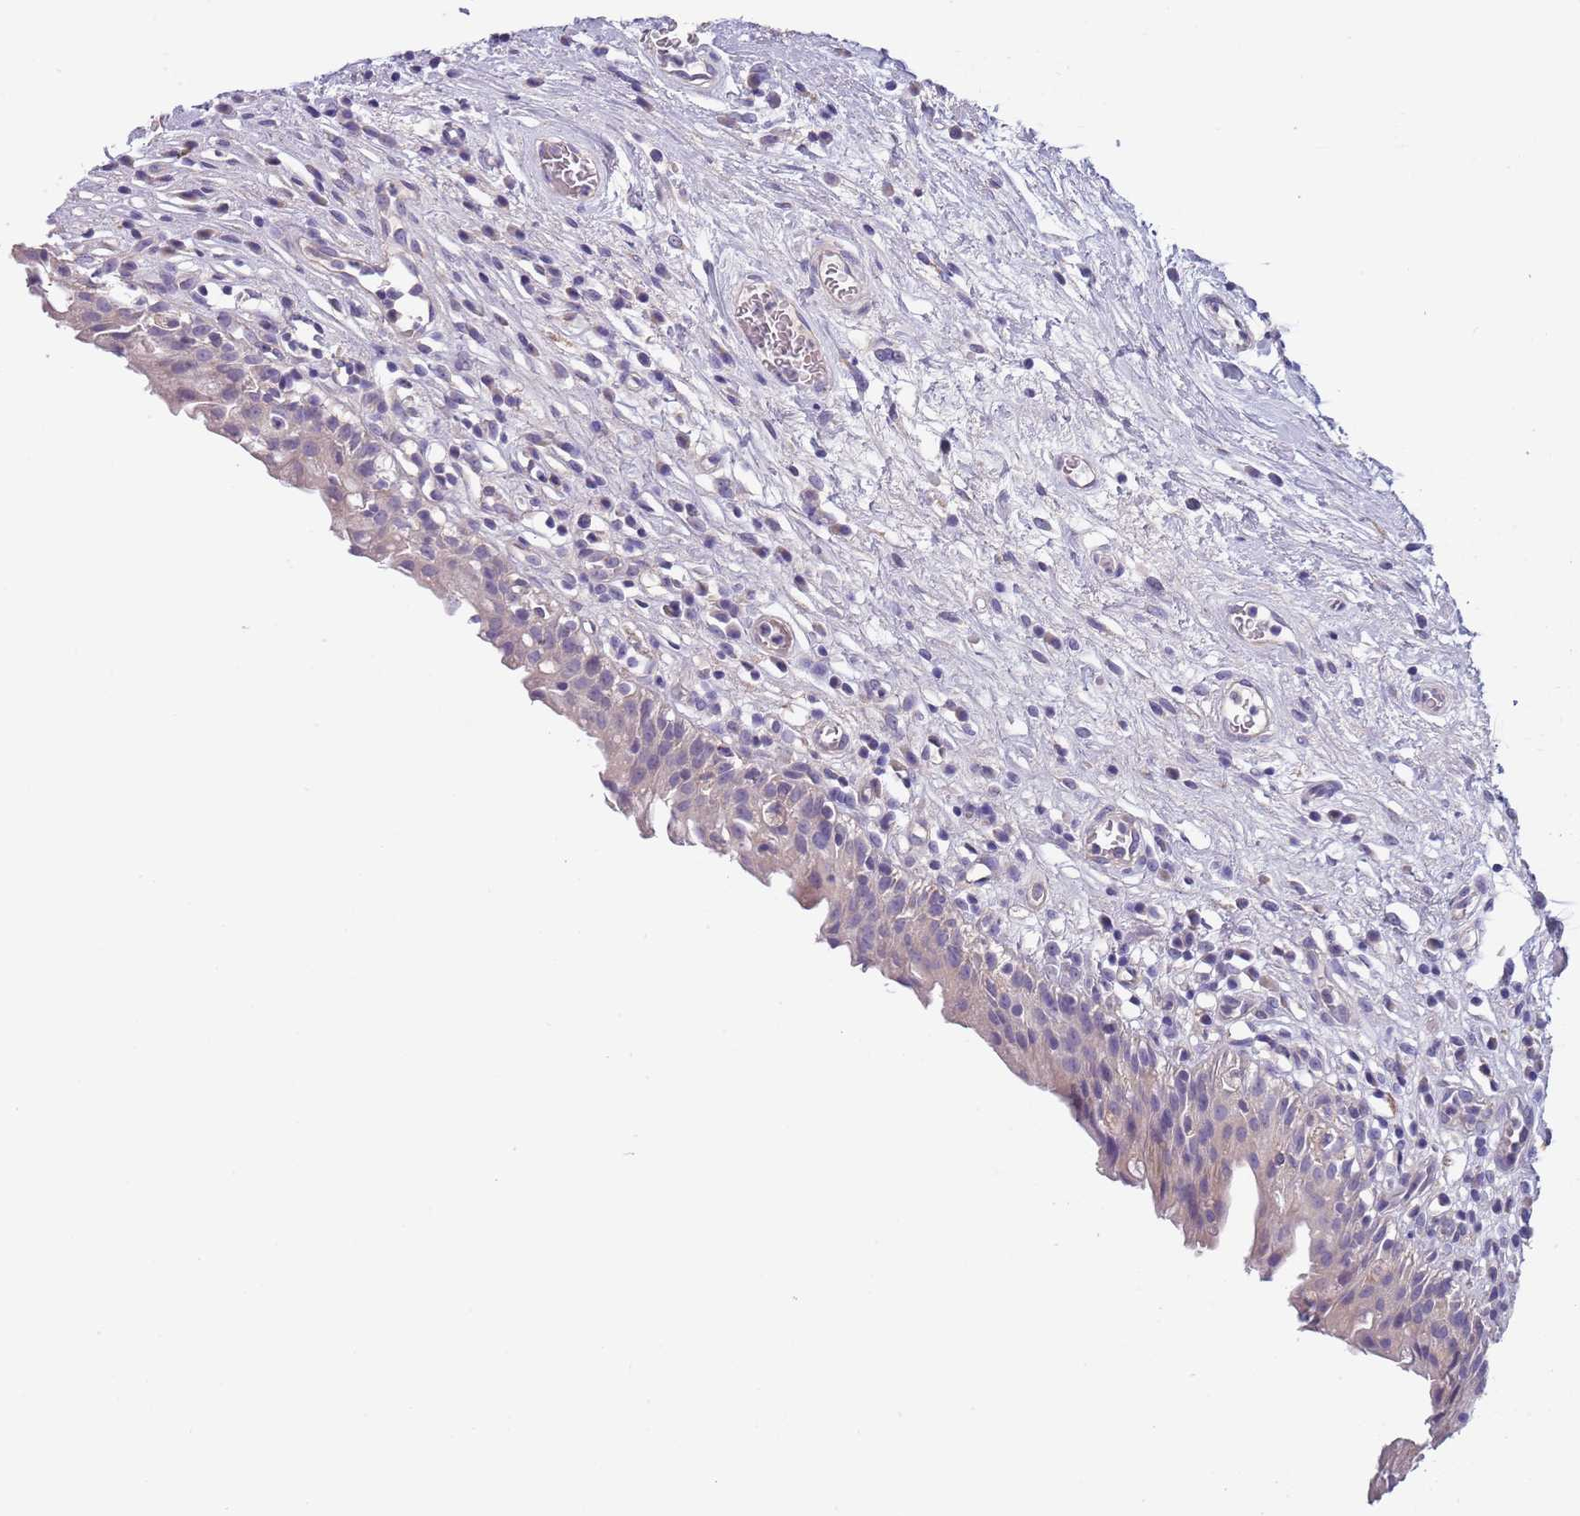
{"staining": {"intensity": "negative", "quantity": "none", "location": "none"}, "tissue": "urinary bladder", "cell_type": "Urothelial cells", "image_type": "normal", "snomed": [{"axis": "morphology", "description": "Normal tissue, NOS"}, {"axis": "morphology", "description": "Inflammation, NOS"}, {"axis": "topography", "description": "Urinary bladder"}], "caption": "Immunohistochemistry of normal human urinary bladder reveals no positivity in urothelial cells.", "gene": "MAN1C1", "patient": {"sex": "male", "age": 63}}